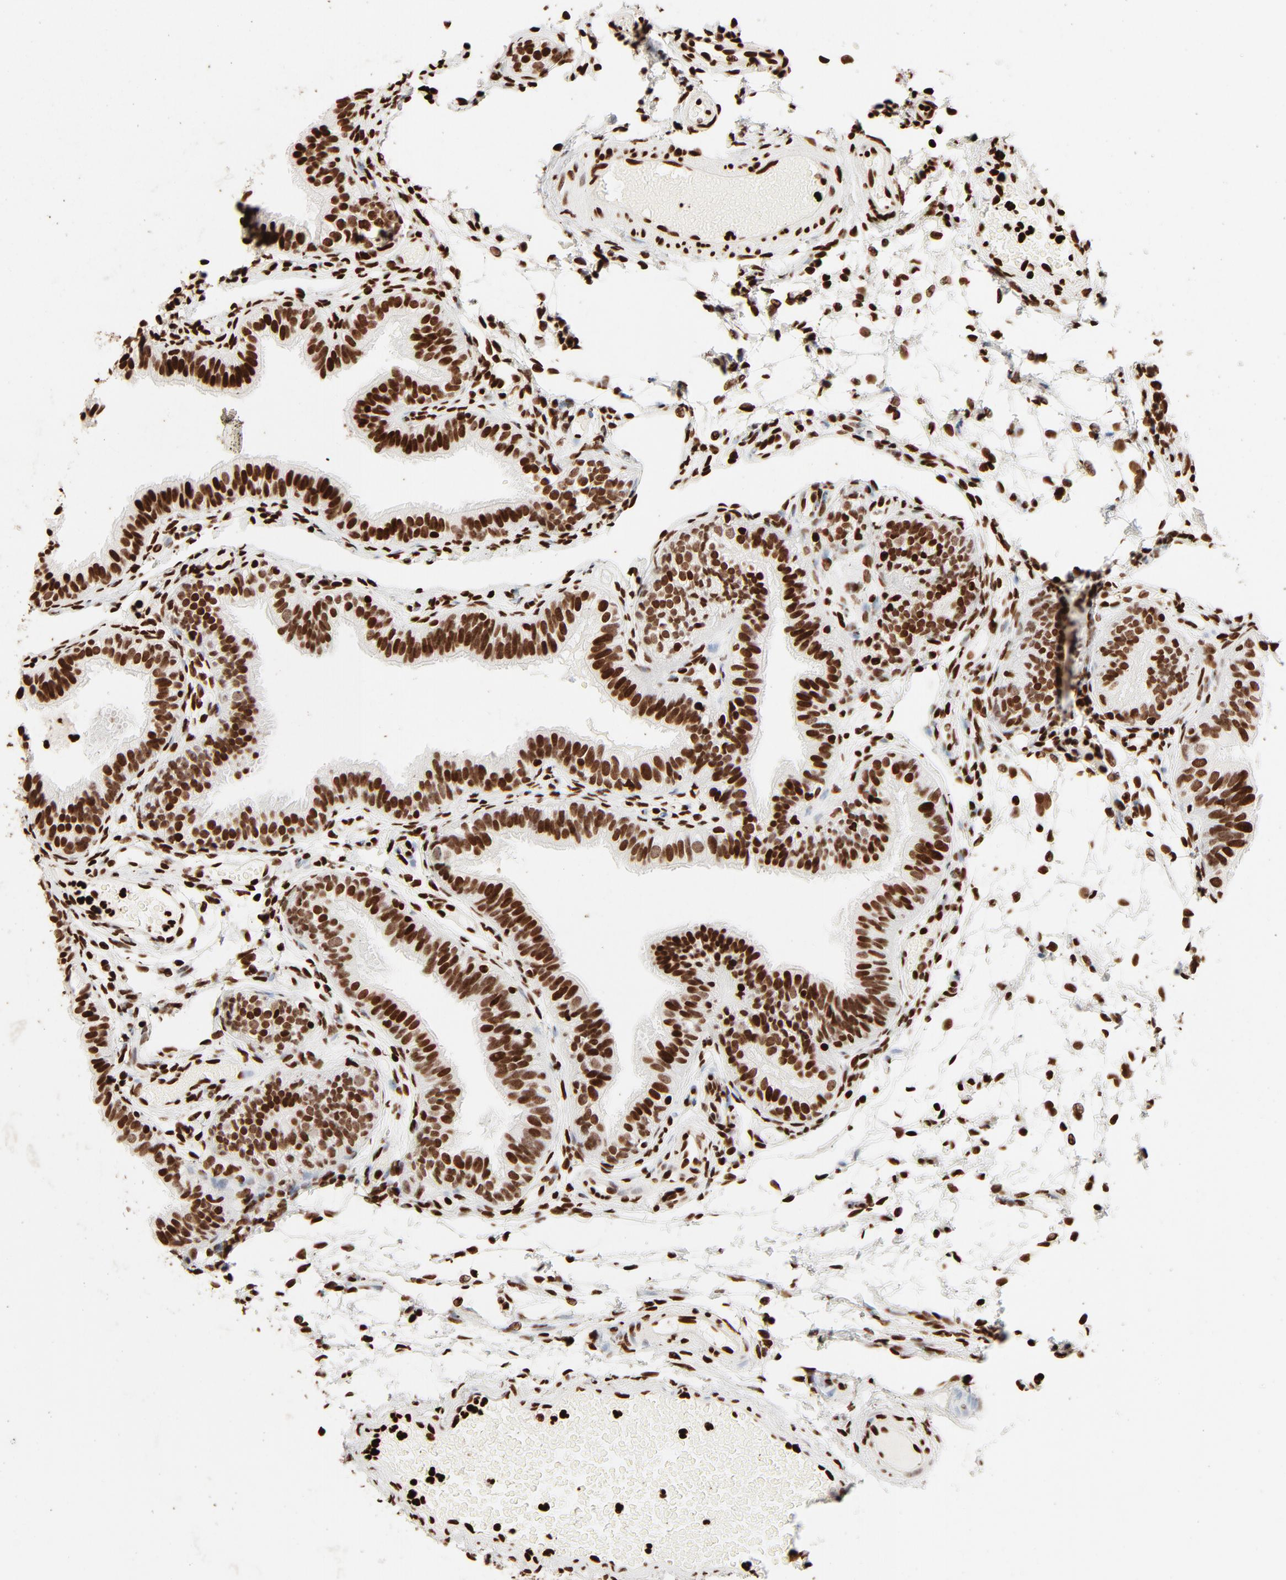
{"staining": {"intensity": "strong", "quantity": ">75%", "location": "nuclear"}, "tissue": "fallopian tube", "cell_type": "Glandular cells", "image_type": "normal", "snomed": [{"axis": "morphology", "description": "Normal tissue, NOS"}, {"axis": "morphology", "description": "Dermoid, NOS"}, {"axis": "topography", "description": "Fallopian tube"}], "caption": "This photomicrograph demonstrates IHC staining of unremarkable human fallopian tube, with high strong nuclear expression in approximately >75% of glandular cells.", "gene": "HMGB1", "patient": {"sex": "female", "age": 33}}